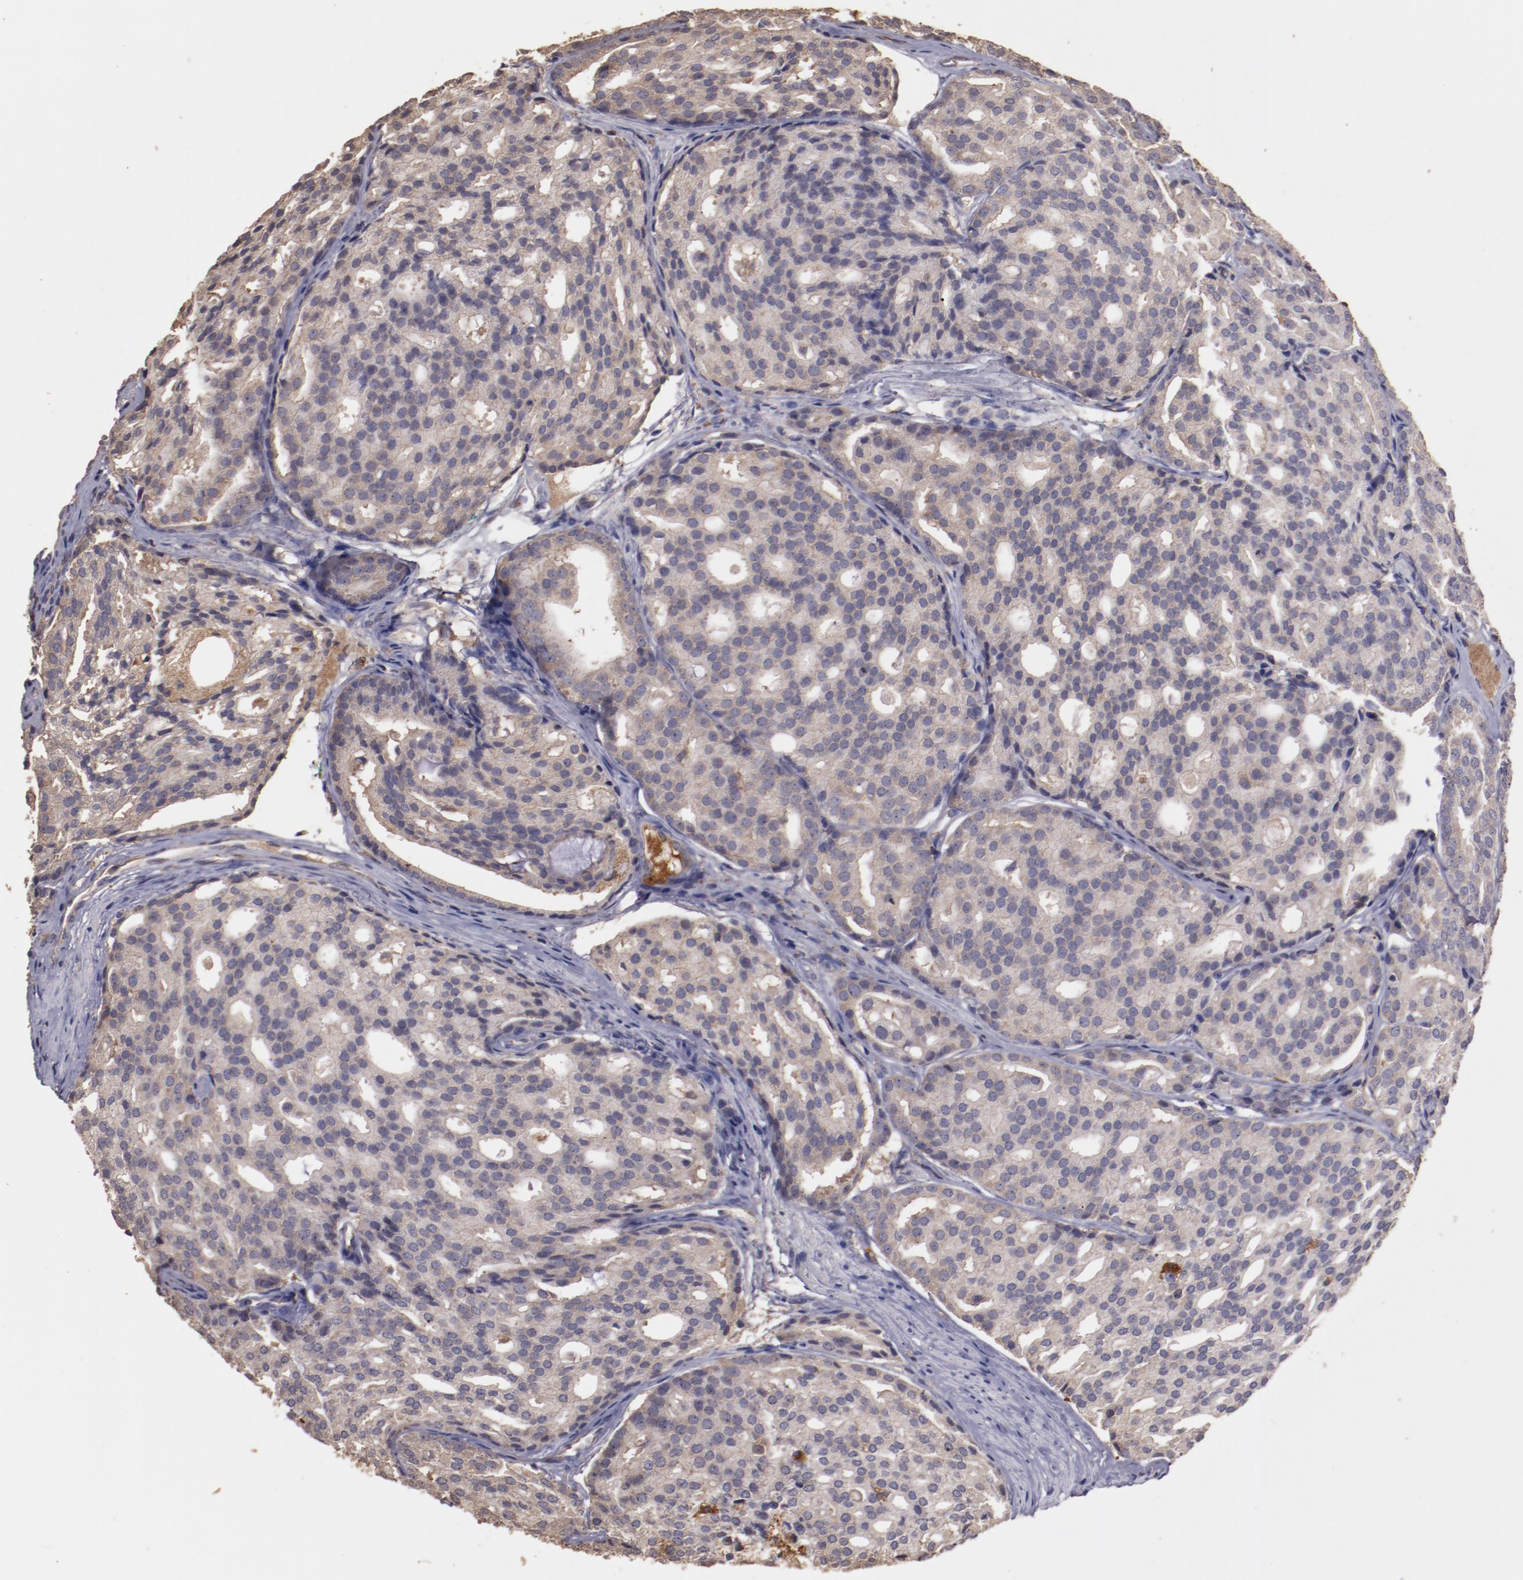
{"staining": {"intensity": "weak", "quantity": ">75%", "location": "cytoplasmic/membranous"}, "tissue": "prostate cancer", "cell_type": "Tumor cells", "image_type": "cancer", "snomed": [{"axis": "morphology", "description": "Adenocarcinoma, High grade"}, {"axis": "topography", "description": "Prostate"}], "caption": "This is a photomicrograph of immunohistochemistry staining of prostate adenocarcinoma (high-grade), which shows weak positivity in the cytoplasmic/membranous of tumor cells.", "gene": "SRRD", "patient": {"sex": "male", "age": 64}}